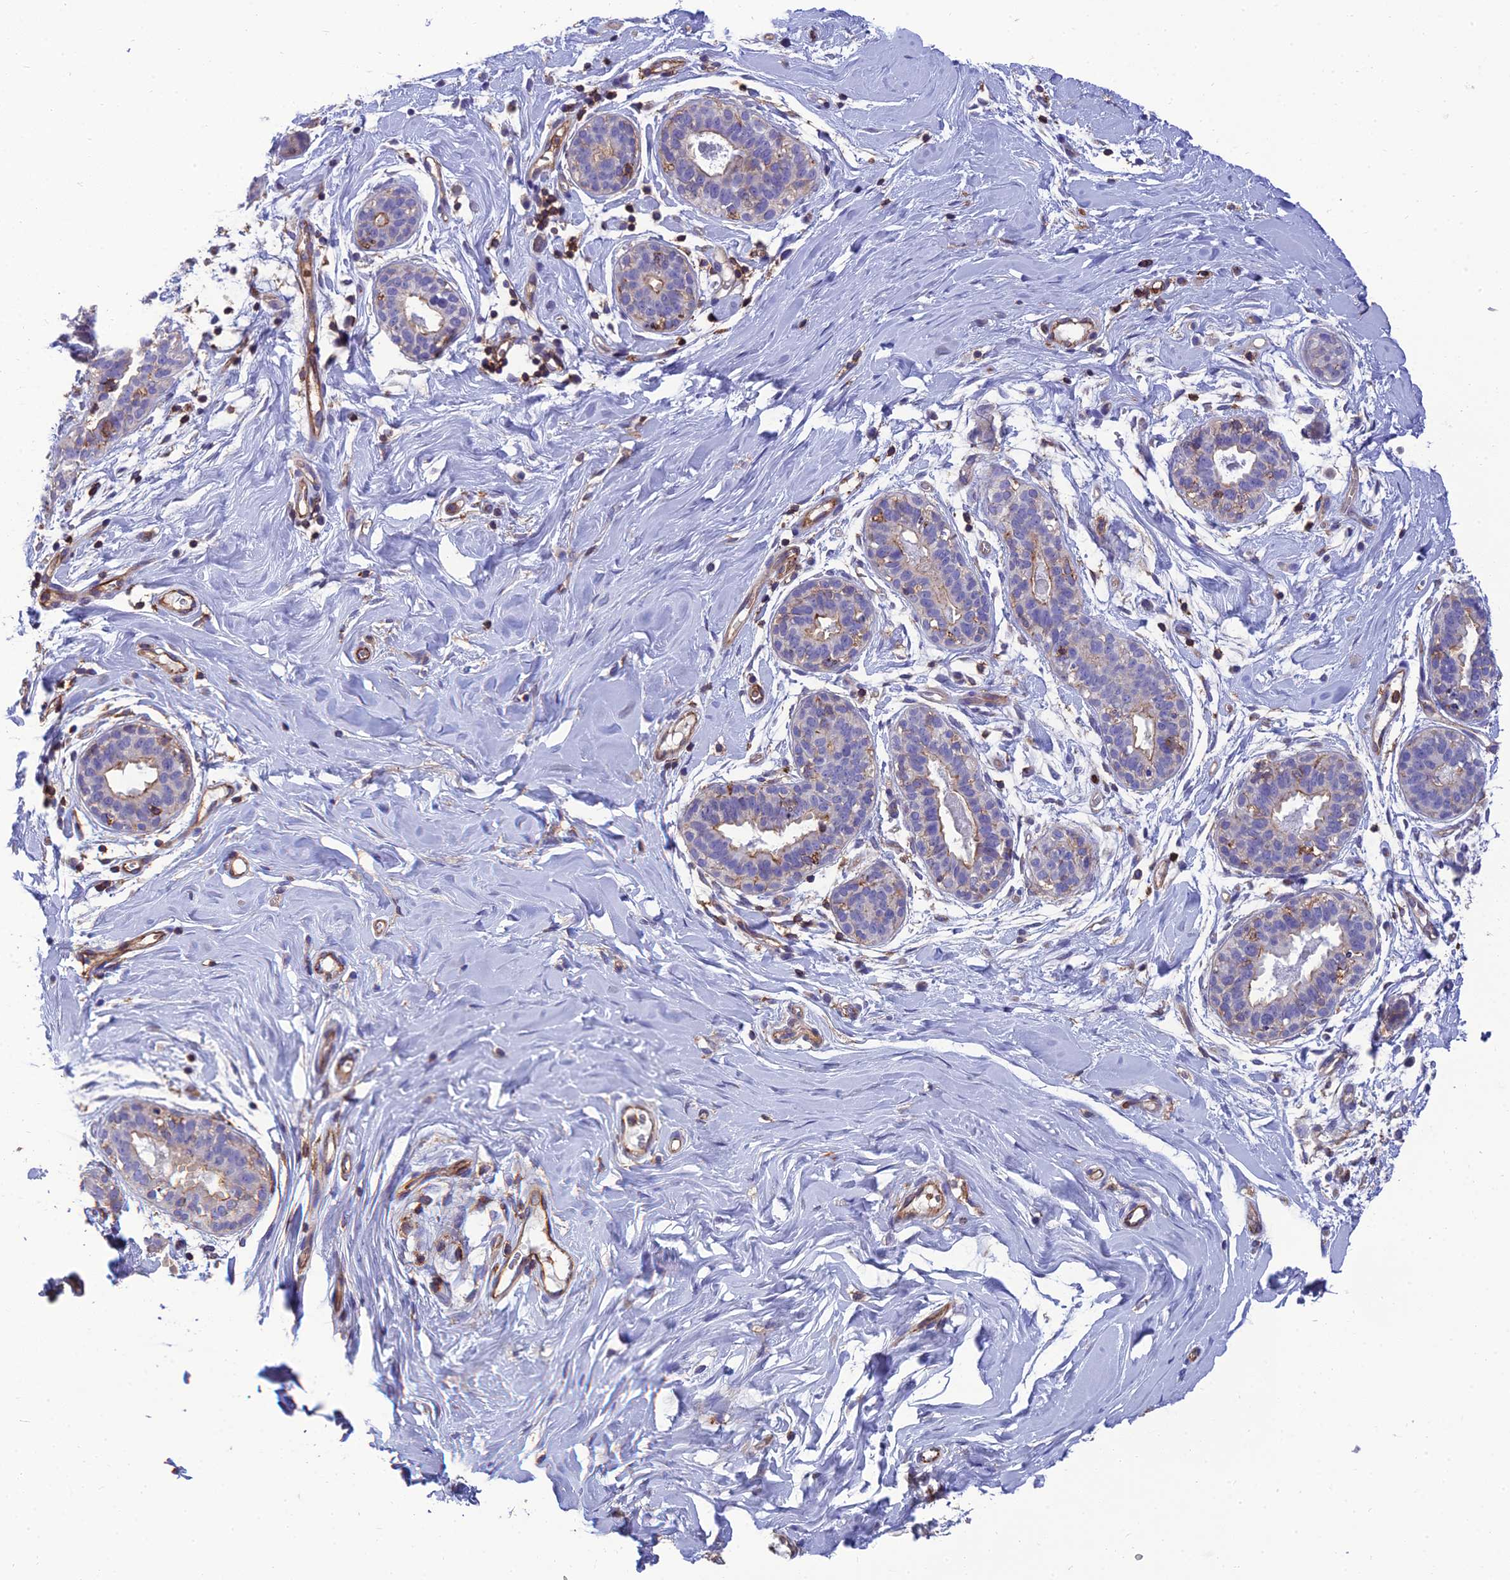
{"staining": {"intensity": "negative", "quantity": "none", "location": "none"}, "tissue": "adipose tissue", "cell_type": "Adipocytes", "image_type": "normal", "snomed": [{"axis": "morphology", "description": "Normal tissue, NOS"}, {"axis": "topography", "description": "Breast"}], "caption": "This is an IHC image of normal human adipose tissue. There is no expression in adipocytes.", "gene": "PPP1R18", "patient": {"sex": "female", "age": 26}}